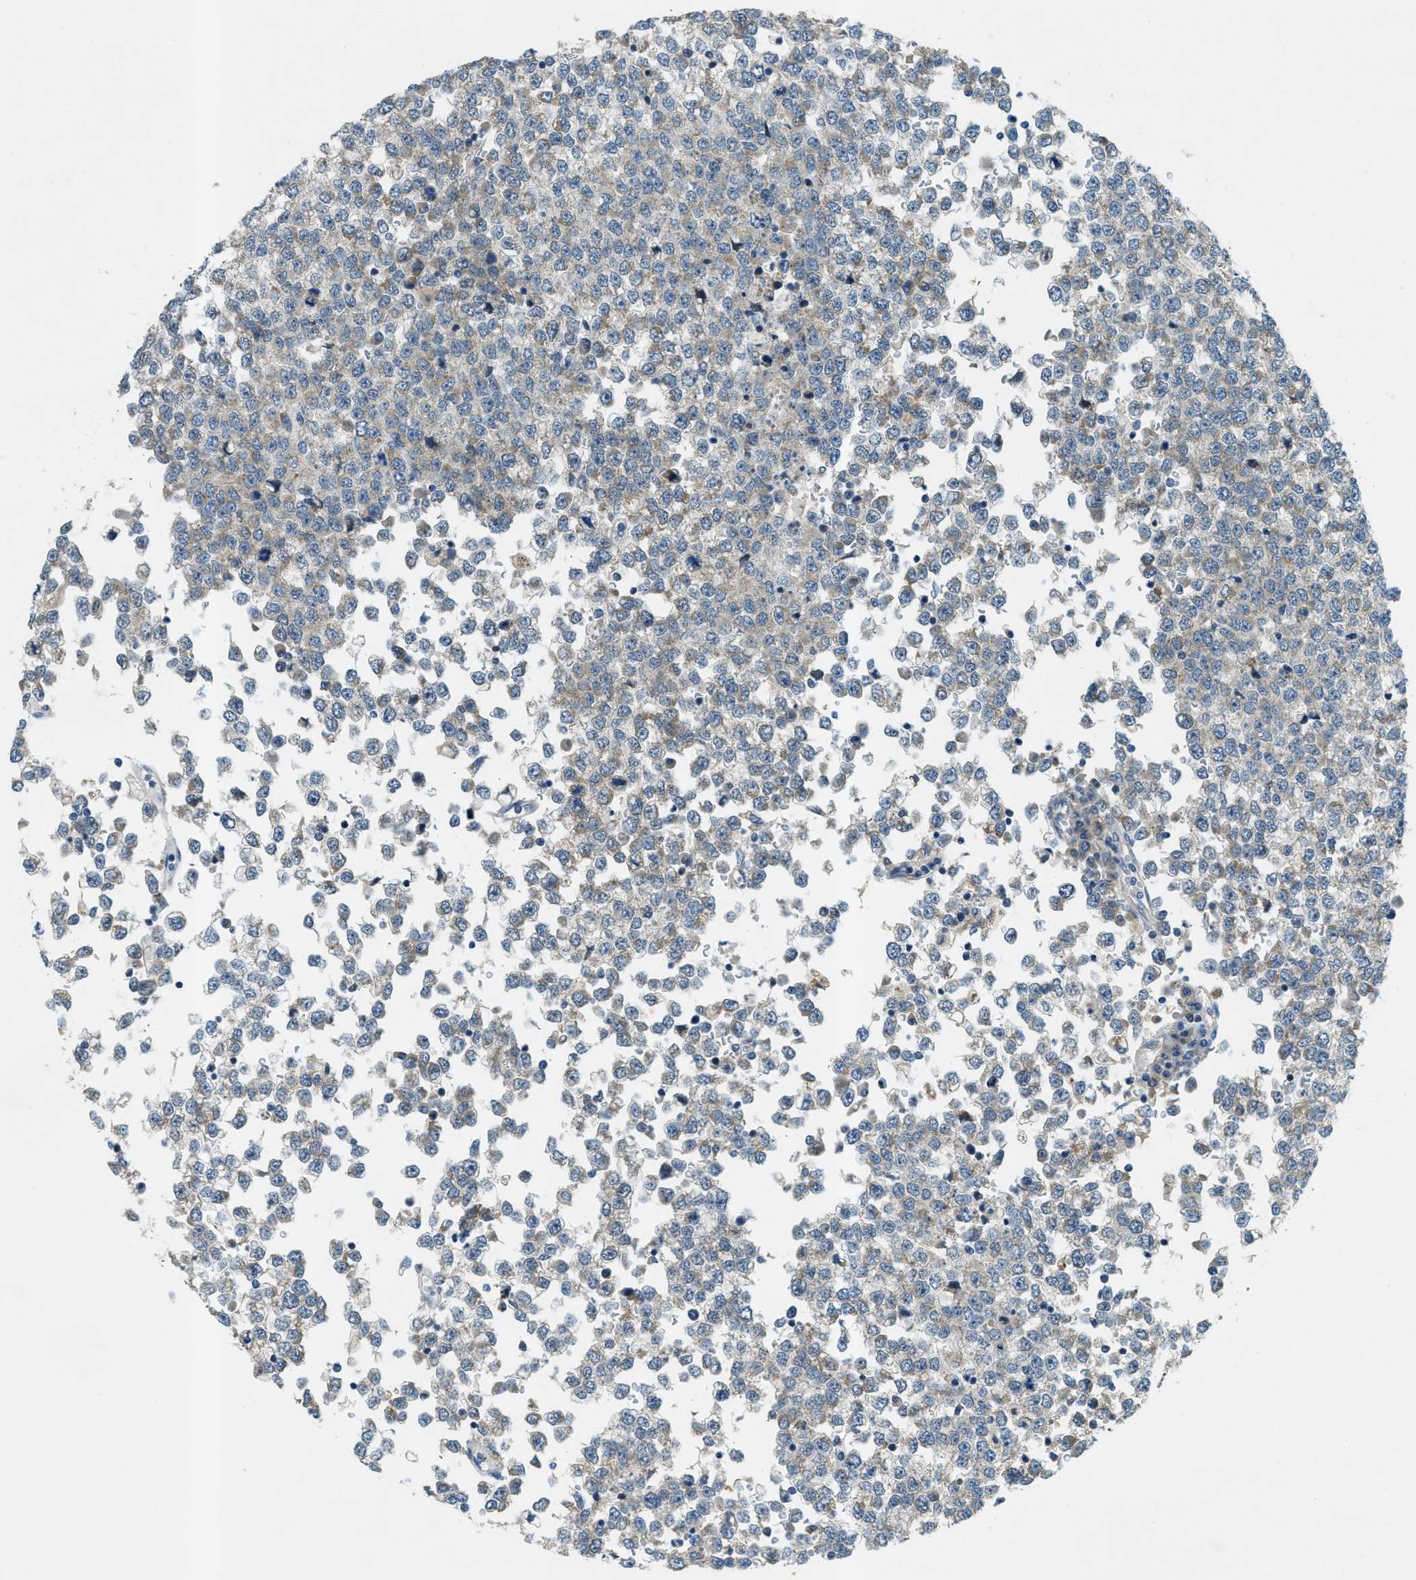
{"staining": {"intensity": "weak", "quantity": "25%-75%", "location": "cytoplasmic/membranous"}, "tissue": "testis cancer", "cell_type": "Tumor cells", "image_type": "cancer", "snomed": [{"axis": "morphology", "description": "Seminoma, NOS"}, {"axis": "topography", "description": "Testis"}], "caption": "Immunohistochemical staining of testis cancer reveals weak cytoplasmic/membranous protein expression in approximately 25%-75% of tumor cells.", "gene": "SNX14", "patient": {"sex": "male", "age": 65}}